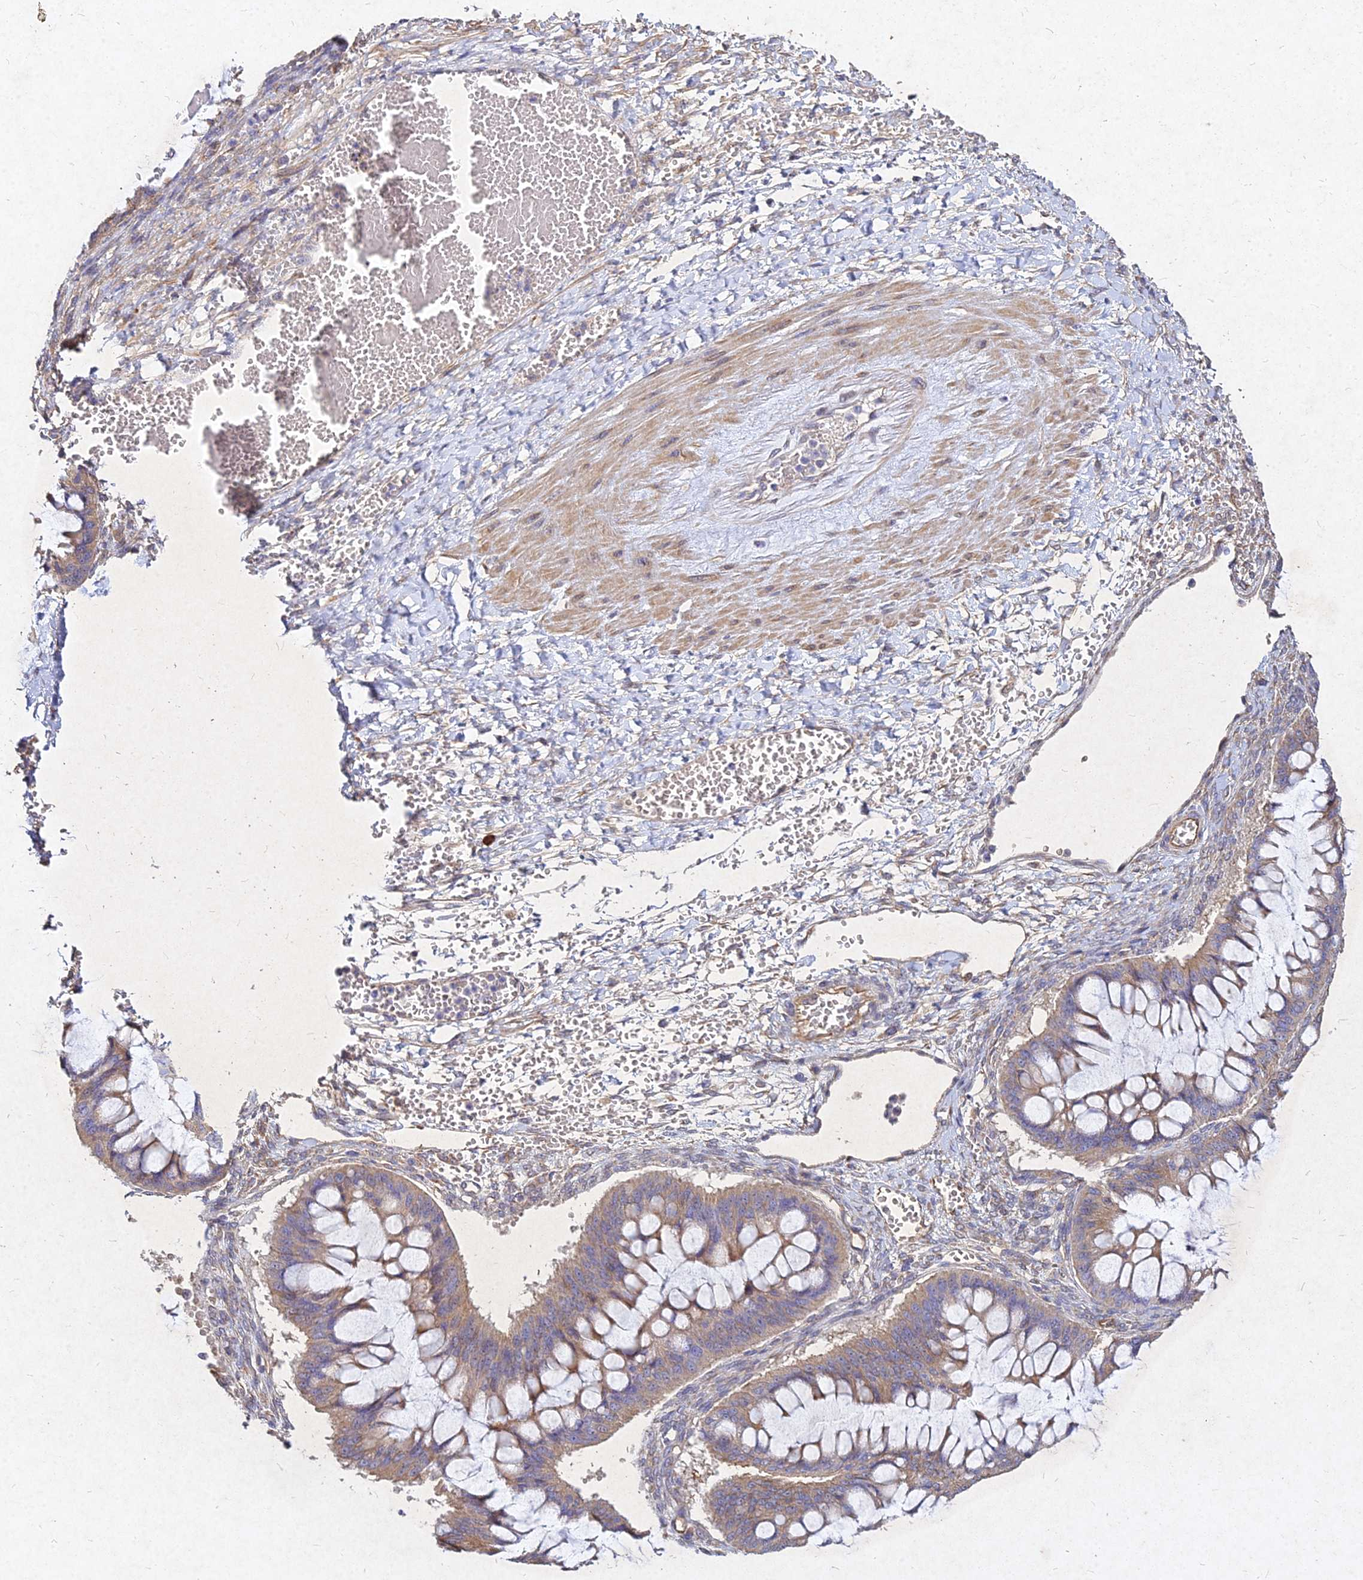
{"staining": {"intensity": "weak", "quantity": ">75%", "location": "cytoplasmic/membranous"}, "tissue": "ovarian cancer", "cell_type": "Tumor cells", "image_type": "cancer", "snomed": [{"axis": "morphology", "description": "Cystadenocarcinoma, mucinous, NOS"}, {"axis": "topography", "description": "Ovary"}], "caption": "Weak cytoplasmic/membranous expression is seen in approximately >75% of tumor cells in ovarian cancer (mucinous cystadenocarcinoma).", "gene": "SKA1", "patient": {"sex": "female", "age": 73}}